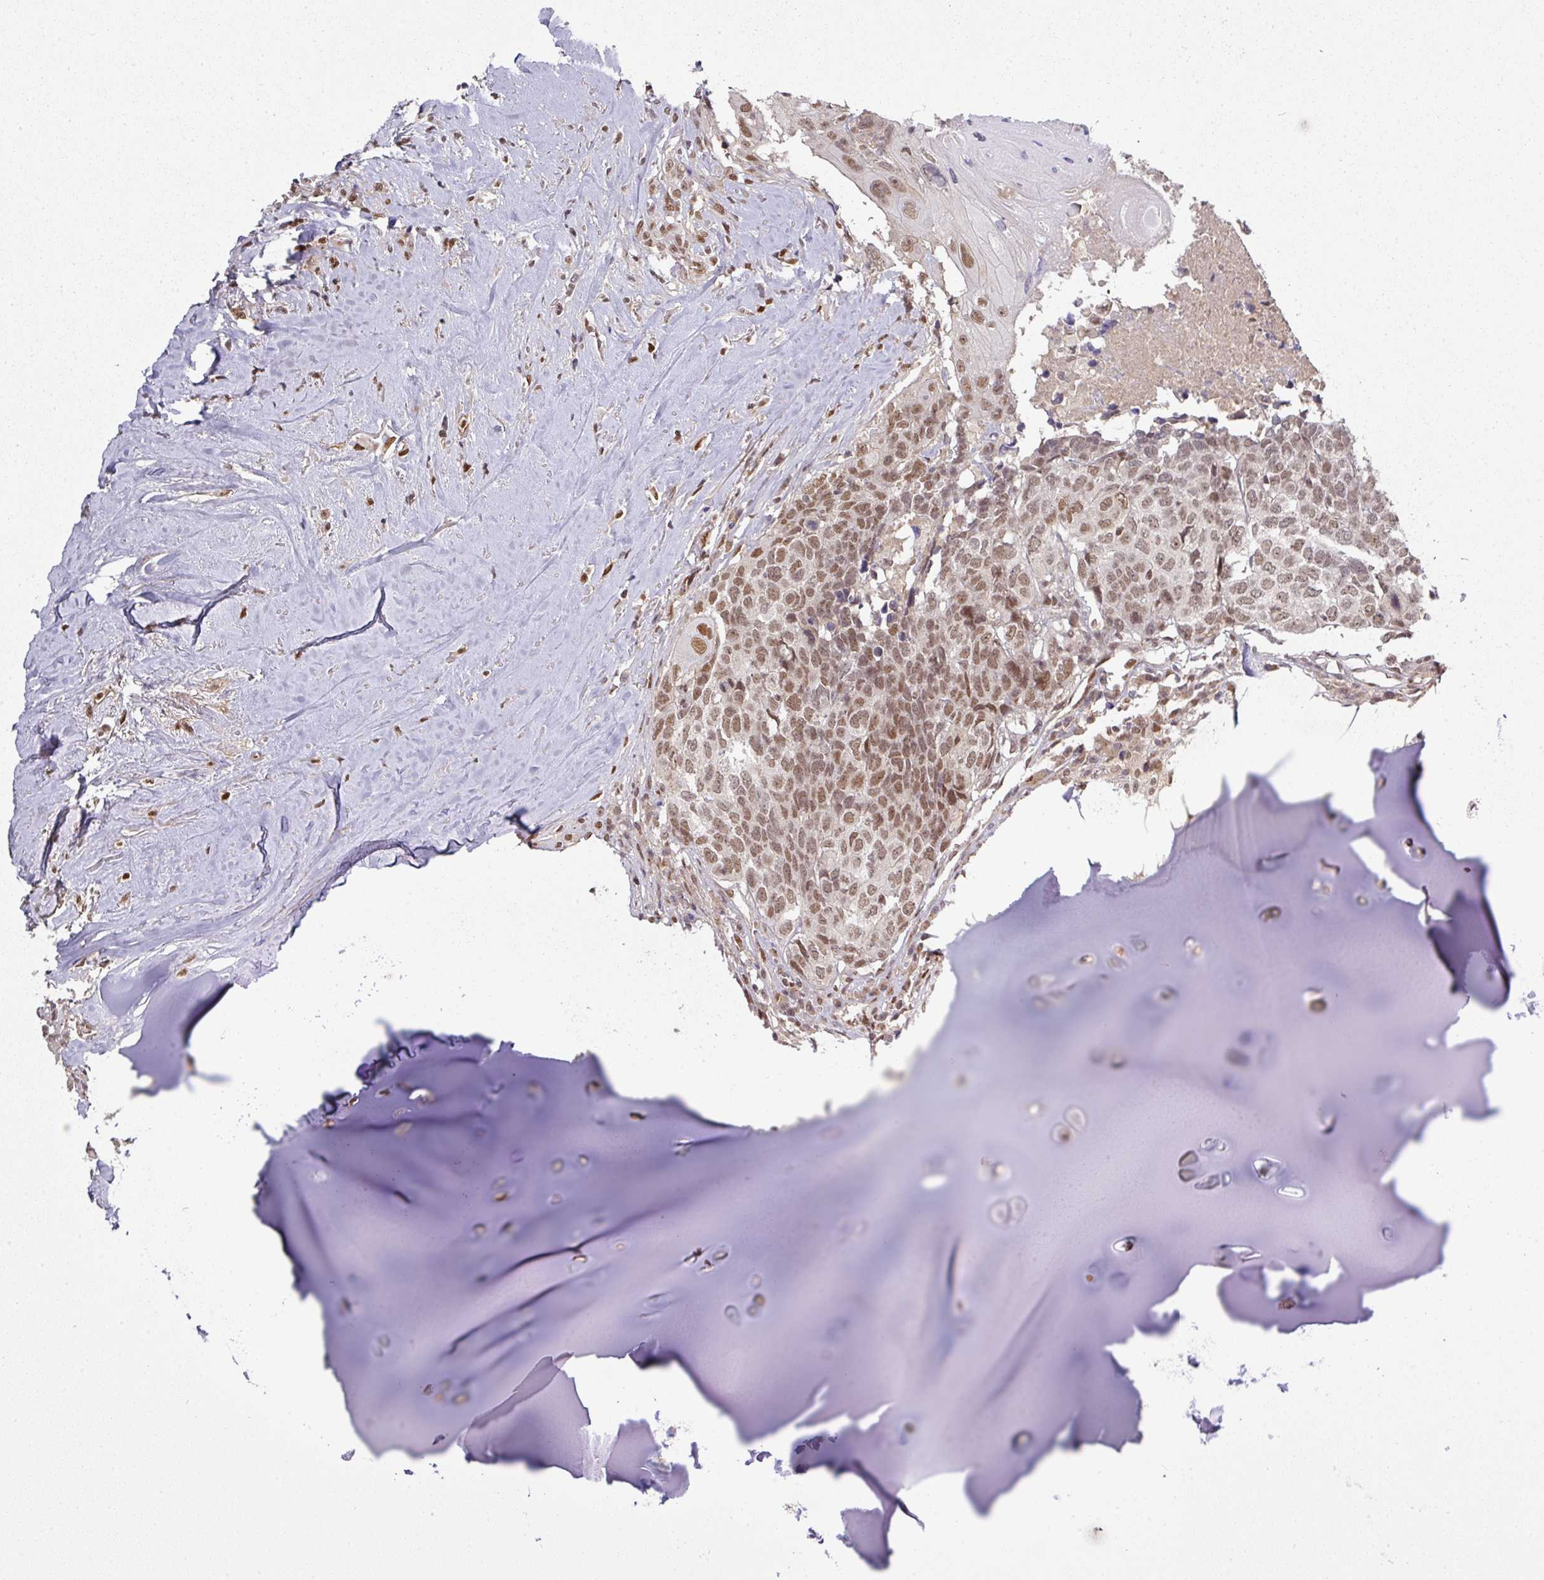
{"staining": {"intensity": "moderate", "quantity": ">75%", "location": "nuclear"}, "tissue": "head and neck cancer", "cell_type": "Tumor cells", "image_type": "cancer", "snomed": [{"axis": "morphology", "description": "Squamous cell carcinoma, NOS"}, {"axis": "topography", "description": "Head-Neck"}], "caption": "A micrograph of head and neck cancer stained for a protein demonstrates moderate nuclear brown staining in tumor cells. Using DAB (brown) and hematoxylin (blue) stains, captured at high magnification using brightfield microscopy.", "gene": "CIC", "patient": {"sex": "male", "age": 66}}